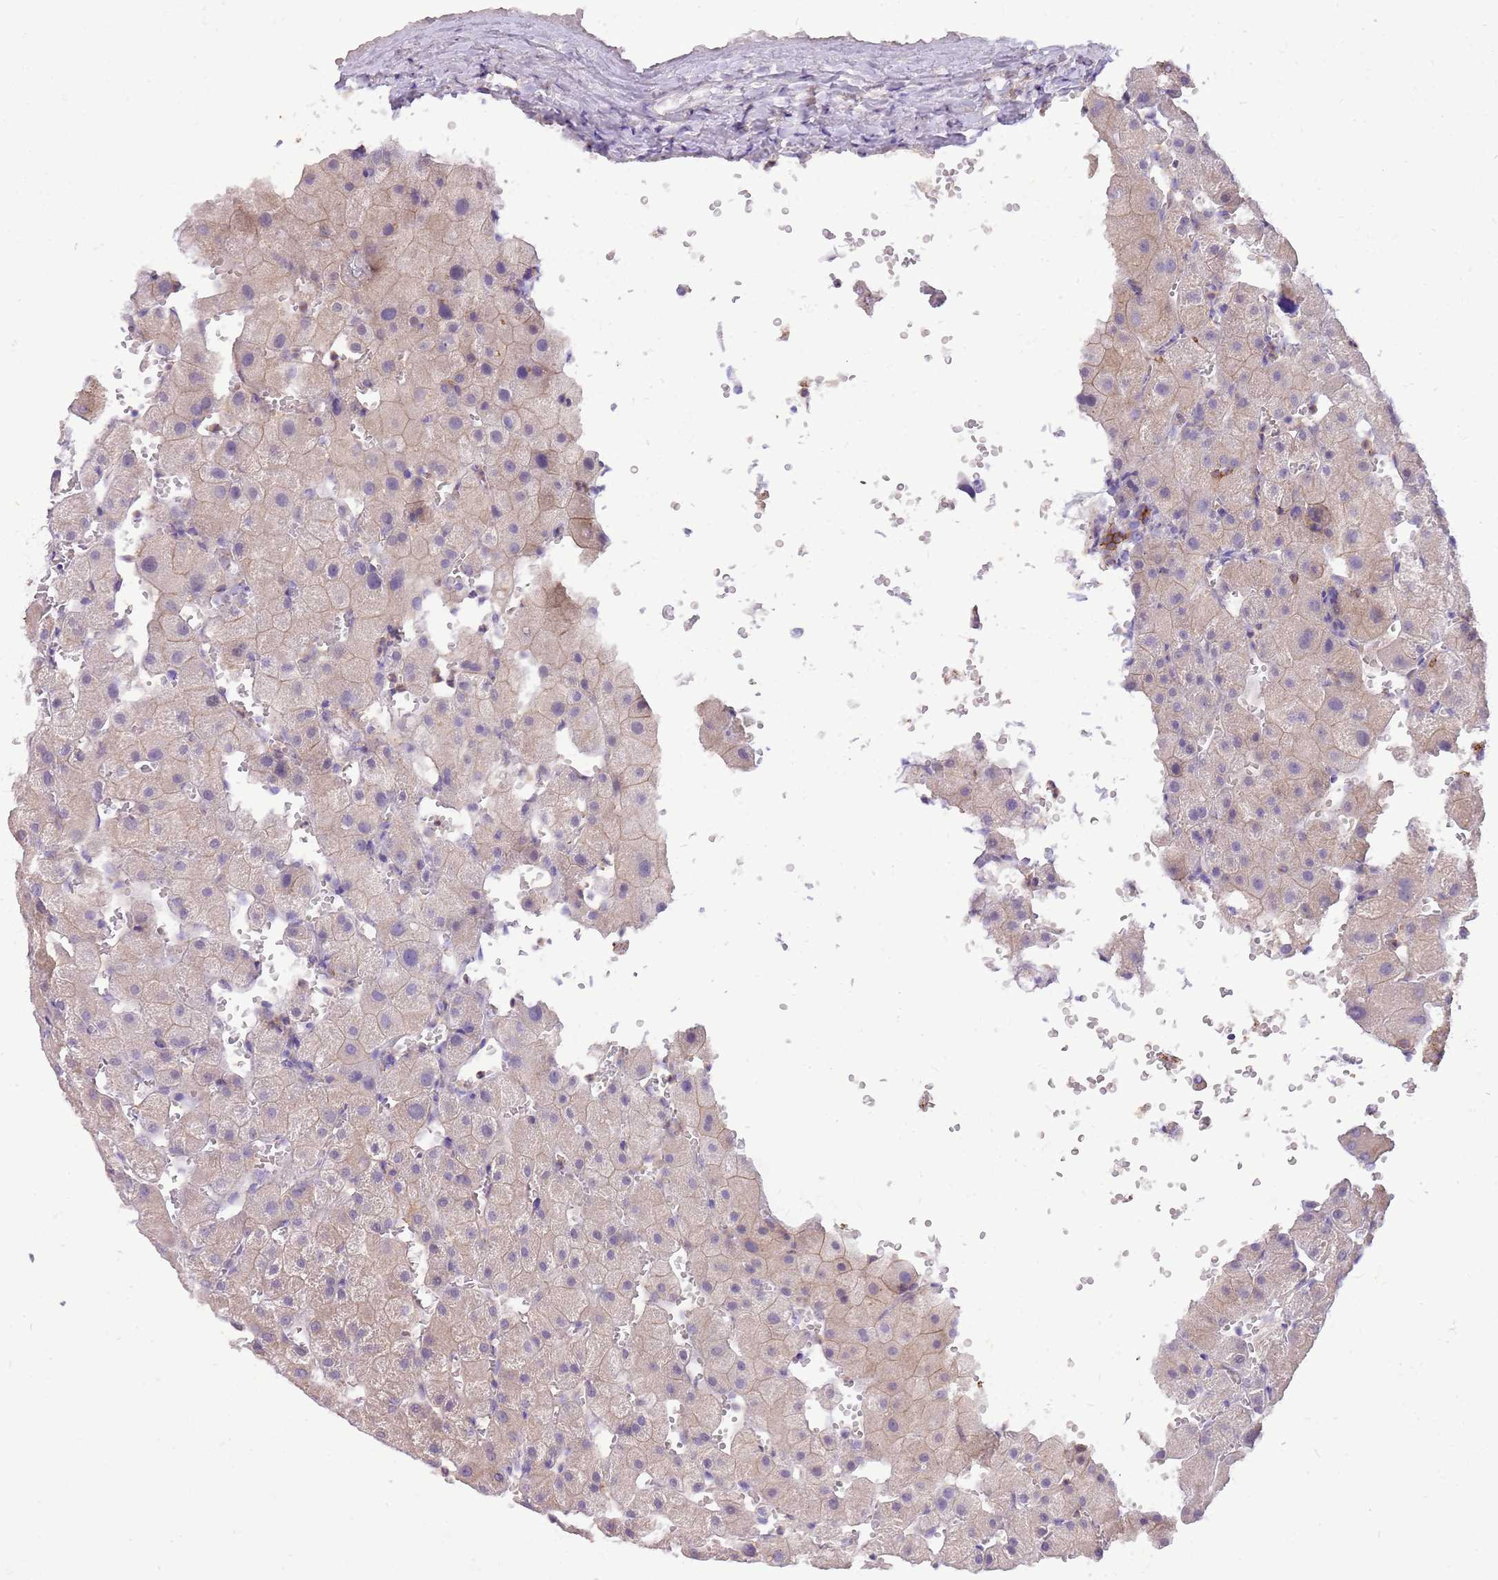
{"staining": {"intensity": "moderate", "quantity": ">75%", "location": "cytoplasmic/membranous"}, "tissue": "liver", "cell_type": "Cholangiocytes", "image_type": "normal", "snomed": [{"axis": "morphology", "description": "Normal tissue, NOS"}, {"axis": "topography", "description": "Liver"}], "caption": "Unremarkable liver displays moderate cytoplasmic/membranous expression in about >75% of cholangiocytes, visualized by immunohistochemistry. The protein is shown in brown color, while the nuclei are stained blue.", "gene": "WDR90", "patient": {"sex": "female", "age": 63}}